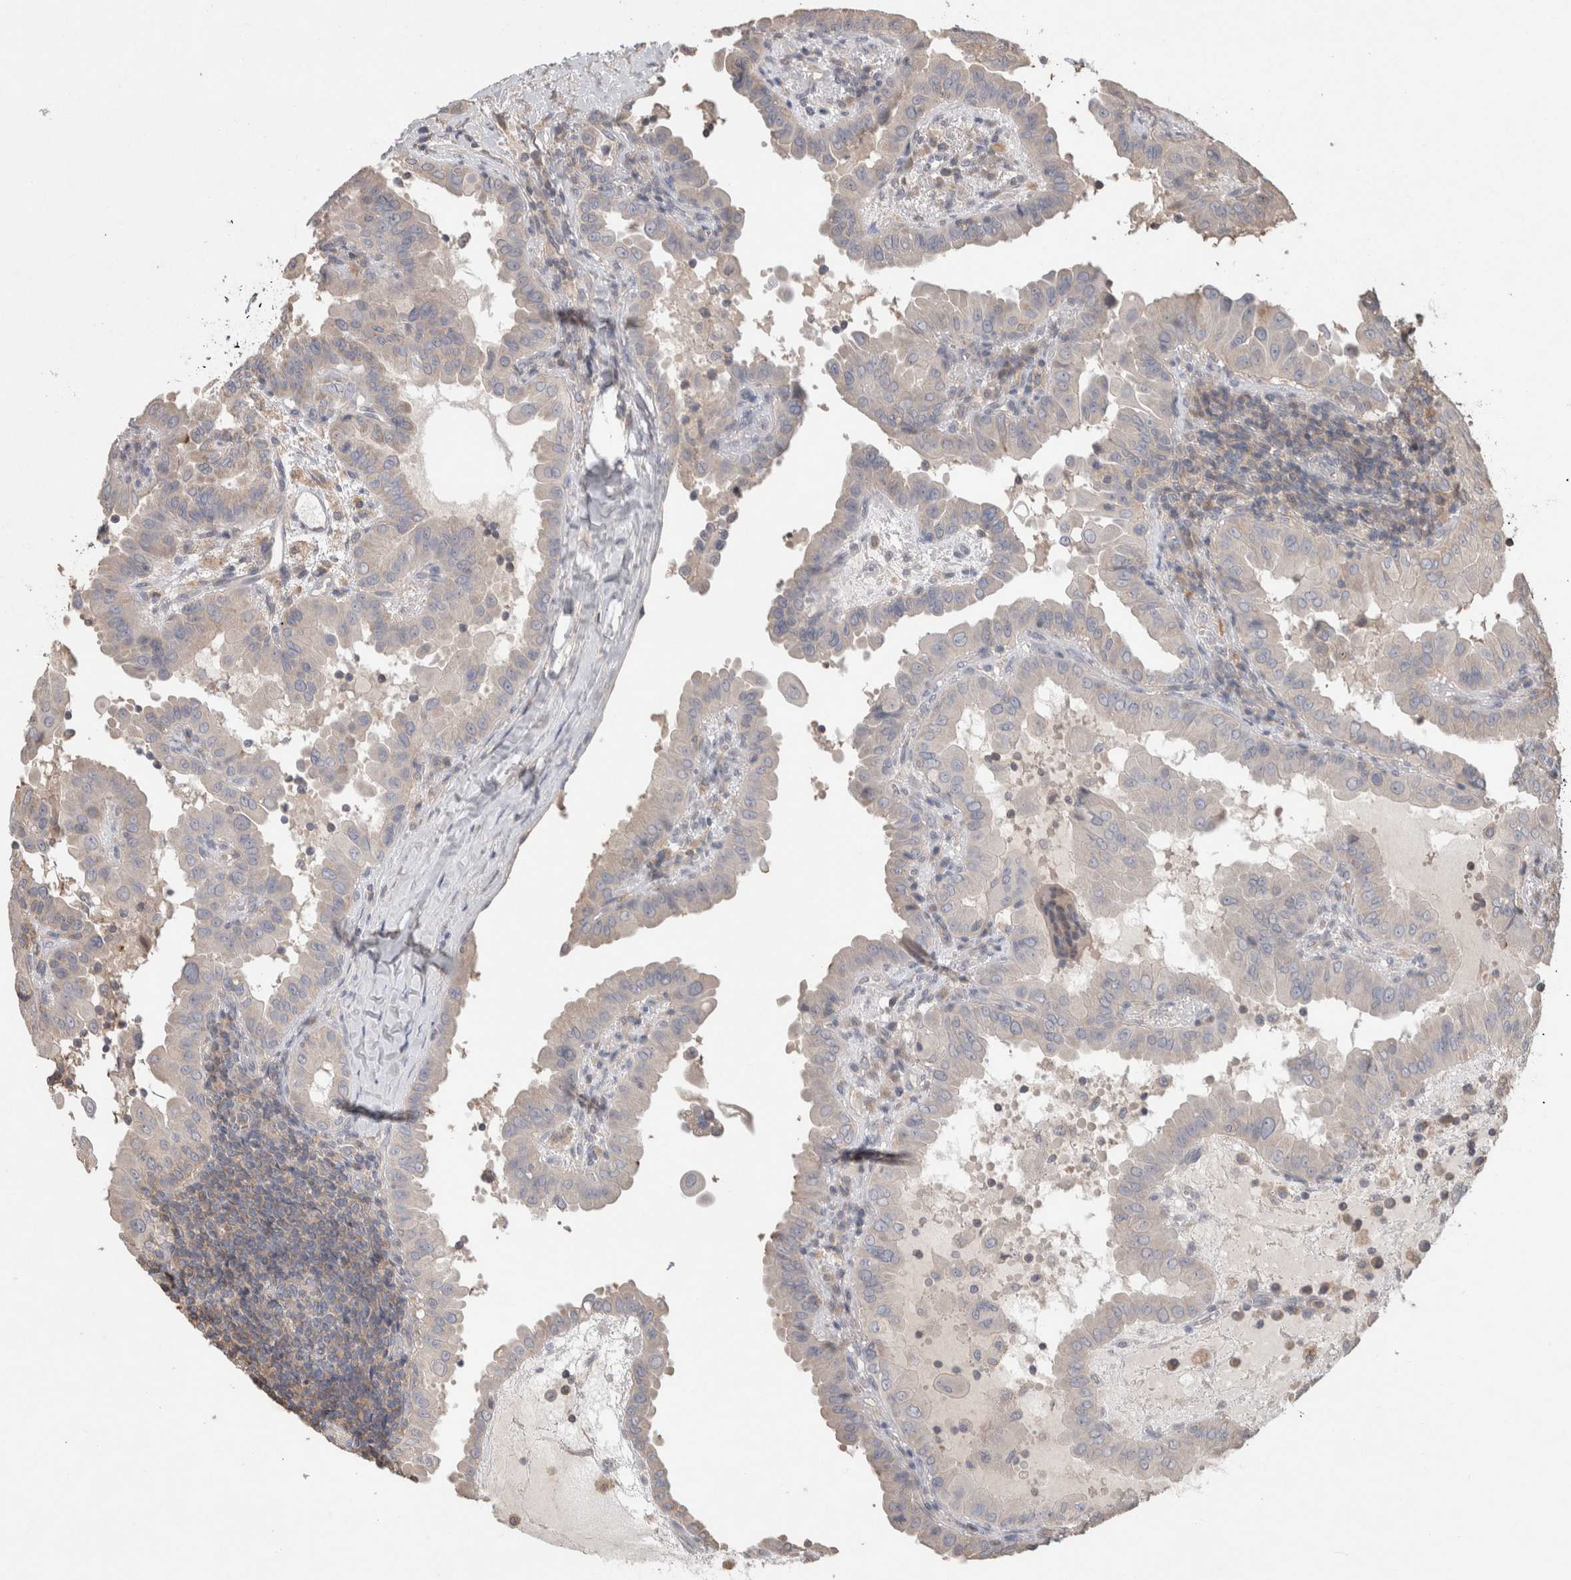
{"staining": {"intensity": "negative", "quantity": "none", "location": "none"}, "tissue": "thyroid cancer", "cell_type": "Tumor cells", "image_type": "cancer", "snomed": [{"axis": "morphology", "description": "Papillary adenocarcinoma, NOS"}, {"axis": "topography", "description": "Thyroid gland"}], "caption": "Thyroid cancer was stained to show a protein in brown. There is no significant staining in tumor cells.", "gene": "TRIM5", "patient": {"sex": "male", "age": 33}}